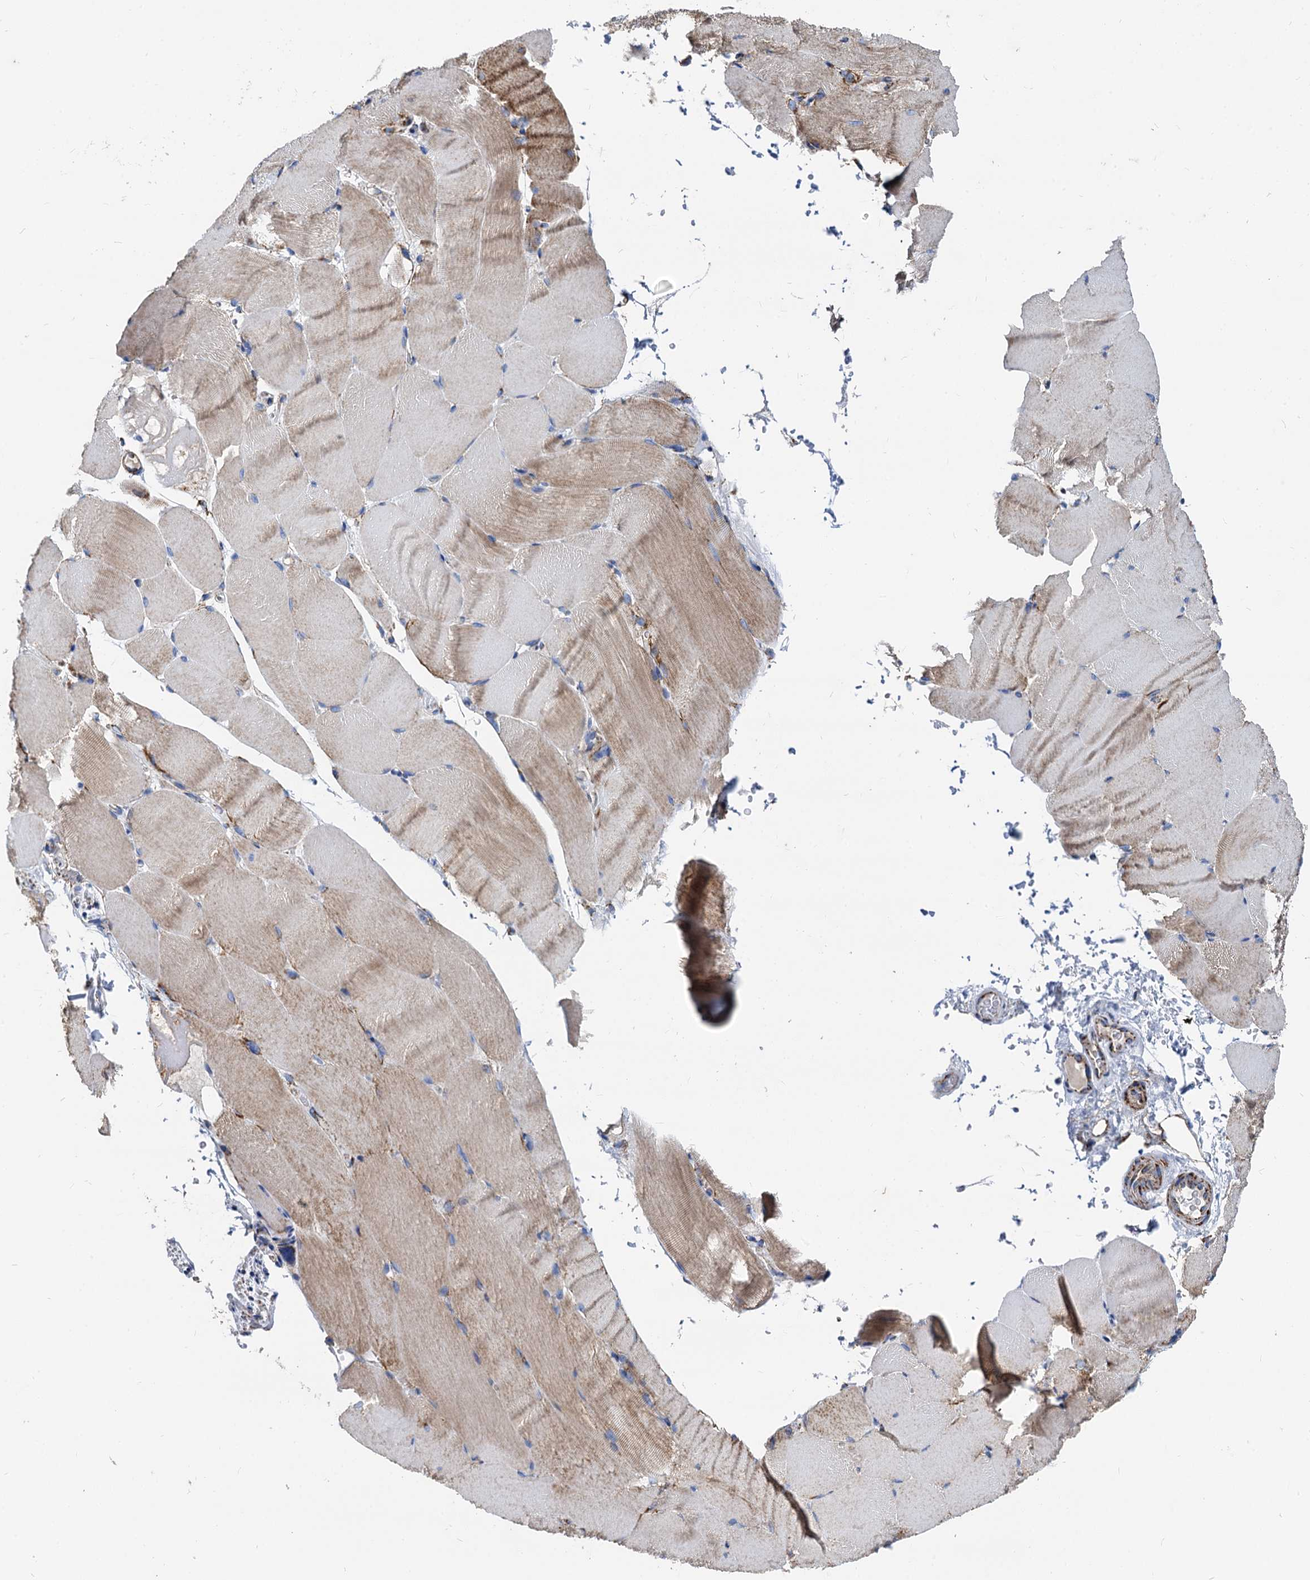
{"staining": {"intensity": "moderate", "quantity": "<25%", "location": "cytoplasmic/membranous"}, "tissue": "skeletal muscle", "cell_type": "Myocytes", "image_type": "normal", "snomed": [{"axis": "morphology", "description": "Normal tissue, NOS"}, {"axis": "topography", "description": "Skeletal muscle"}, {"axis": "topography", "description": "Parathyroid gland"}], "caption": "Skeletal muscle stained with immunohistochemistry (IHC) demonstrates moderate cytoplasmic/membranous positivity in approximately <25% of myocytes. (DAB (3,3'-diaminobenzidine) = brown stain, brightfield microscopy at high magnification).", "gene": "TIMM10", "patient": {"sex": "female", "age": 37}}